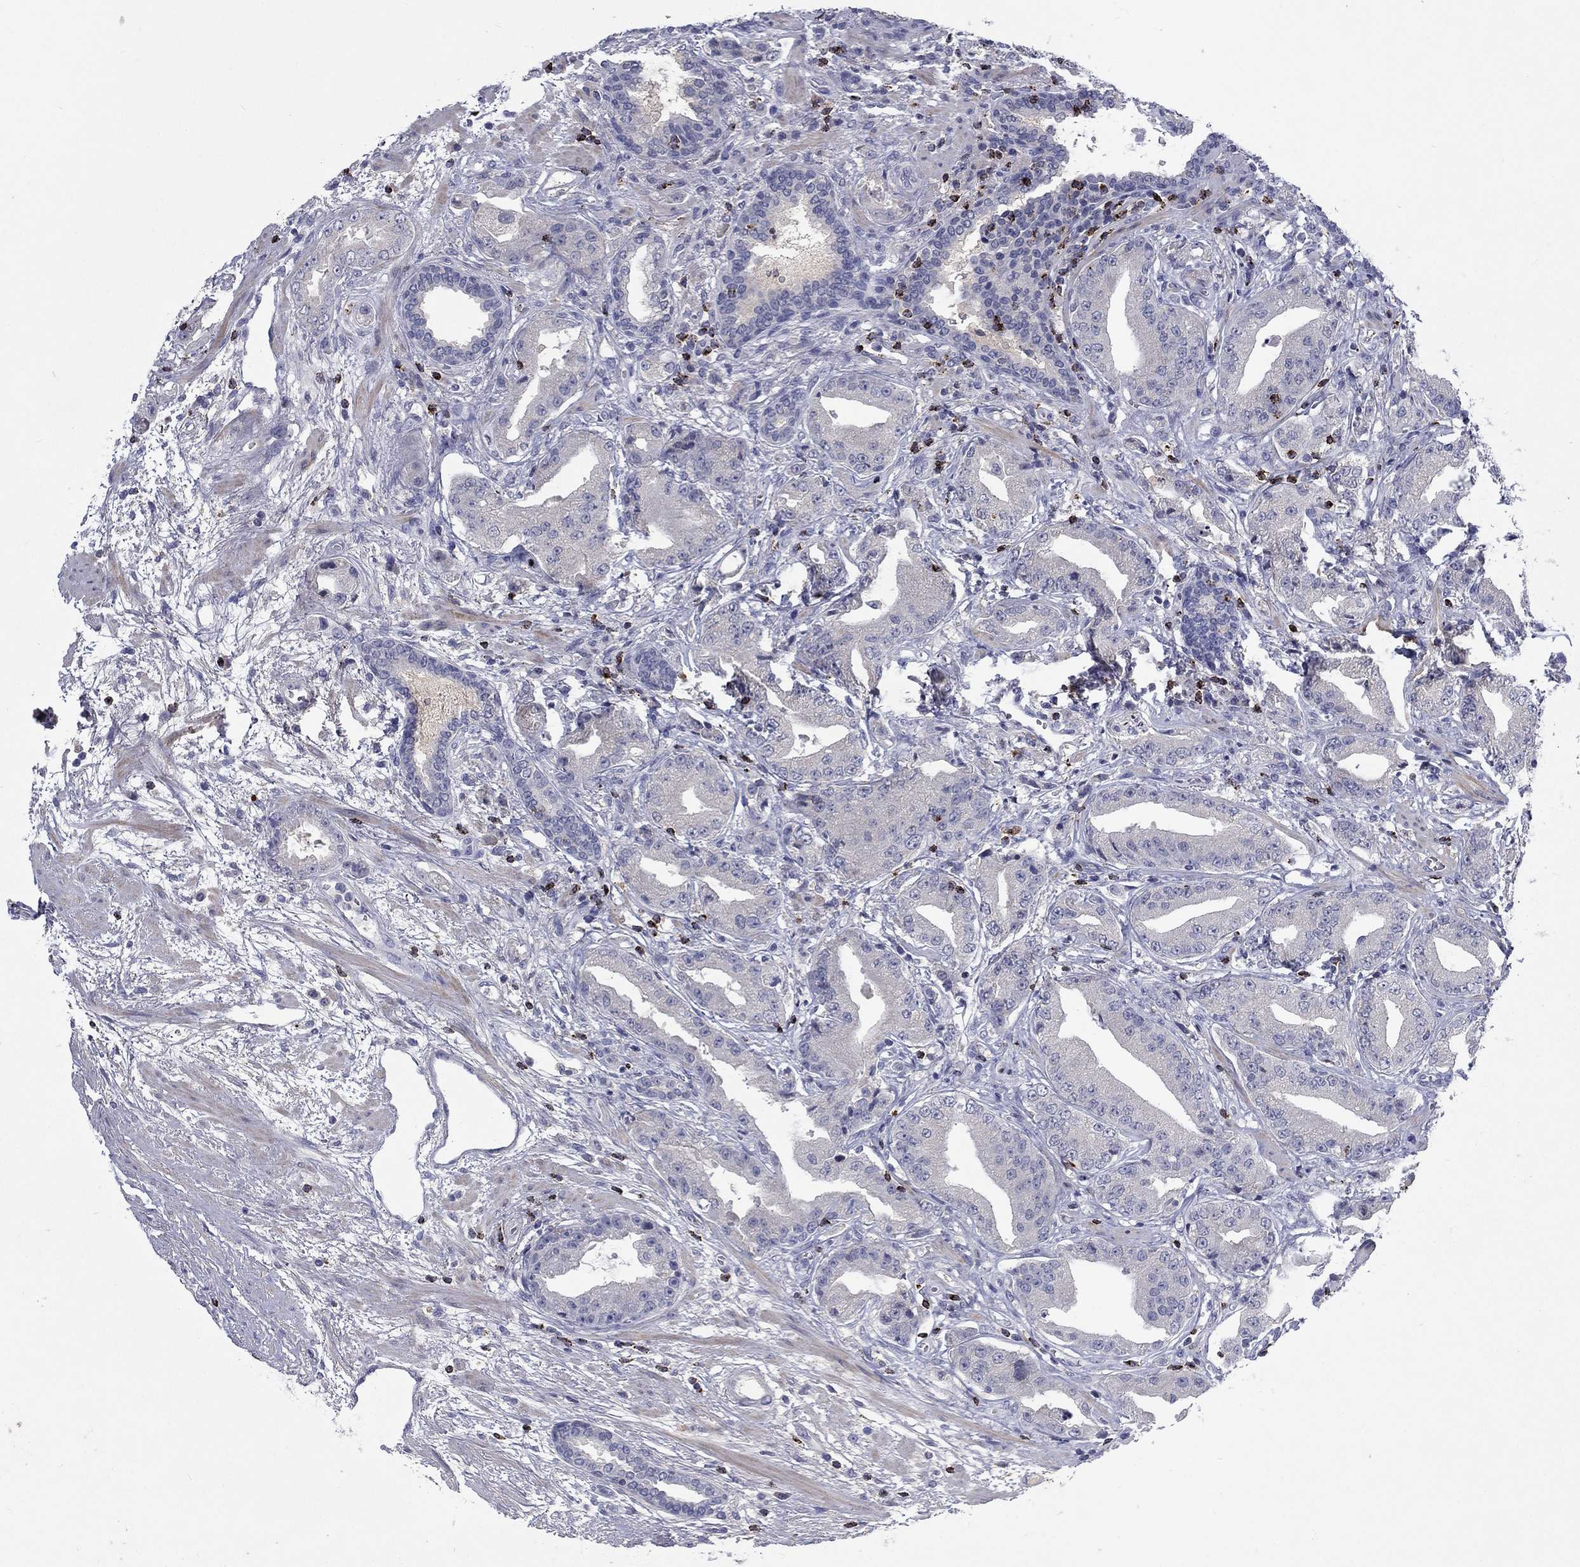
{"staining": {"intensity": "negative", "quantity": "none", "location": "none"}, "tissue": "prostate cancer", "cell_type": "Tumor cells", "image_type": "cancer", "snomed": [{"axis": "morphology", "description": "Adenocarcinoma, Low grade"}, {"axis": "topography", "description": "Prostate"}], "caption": "Tumor cells are negative for protein expression in human prostate low-grade adenocarcinoma.", "gene": "GZMA", "patient": {"sex": "male", "age": 62}}